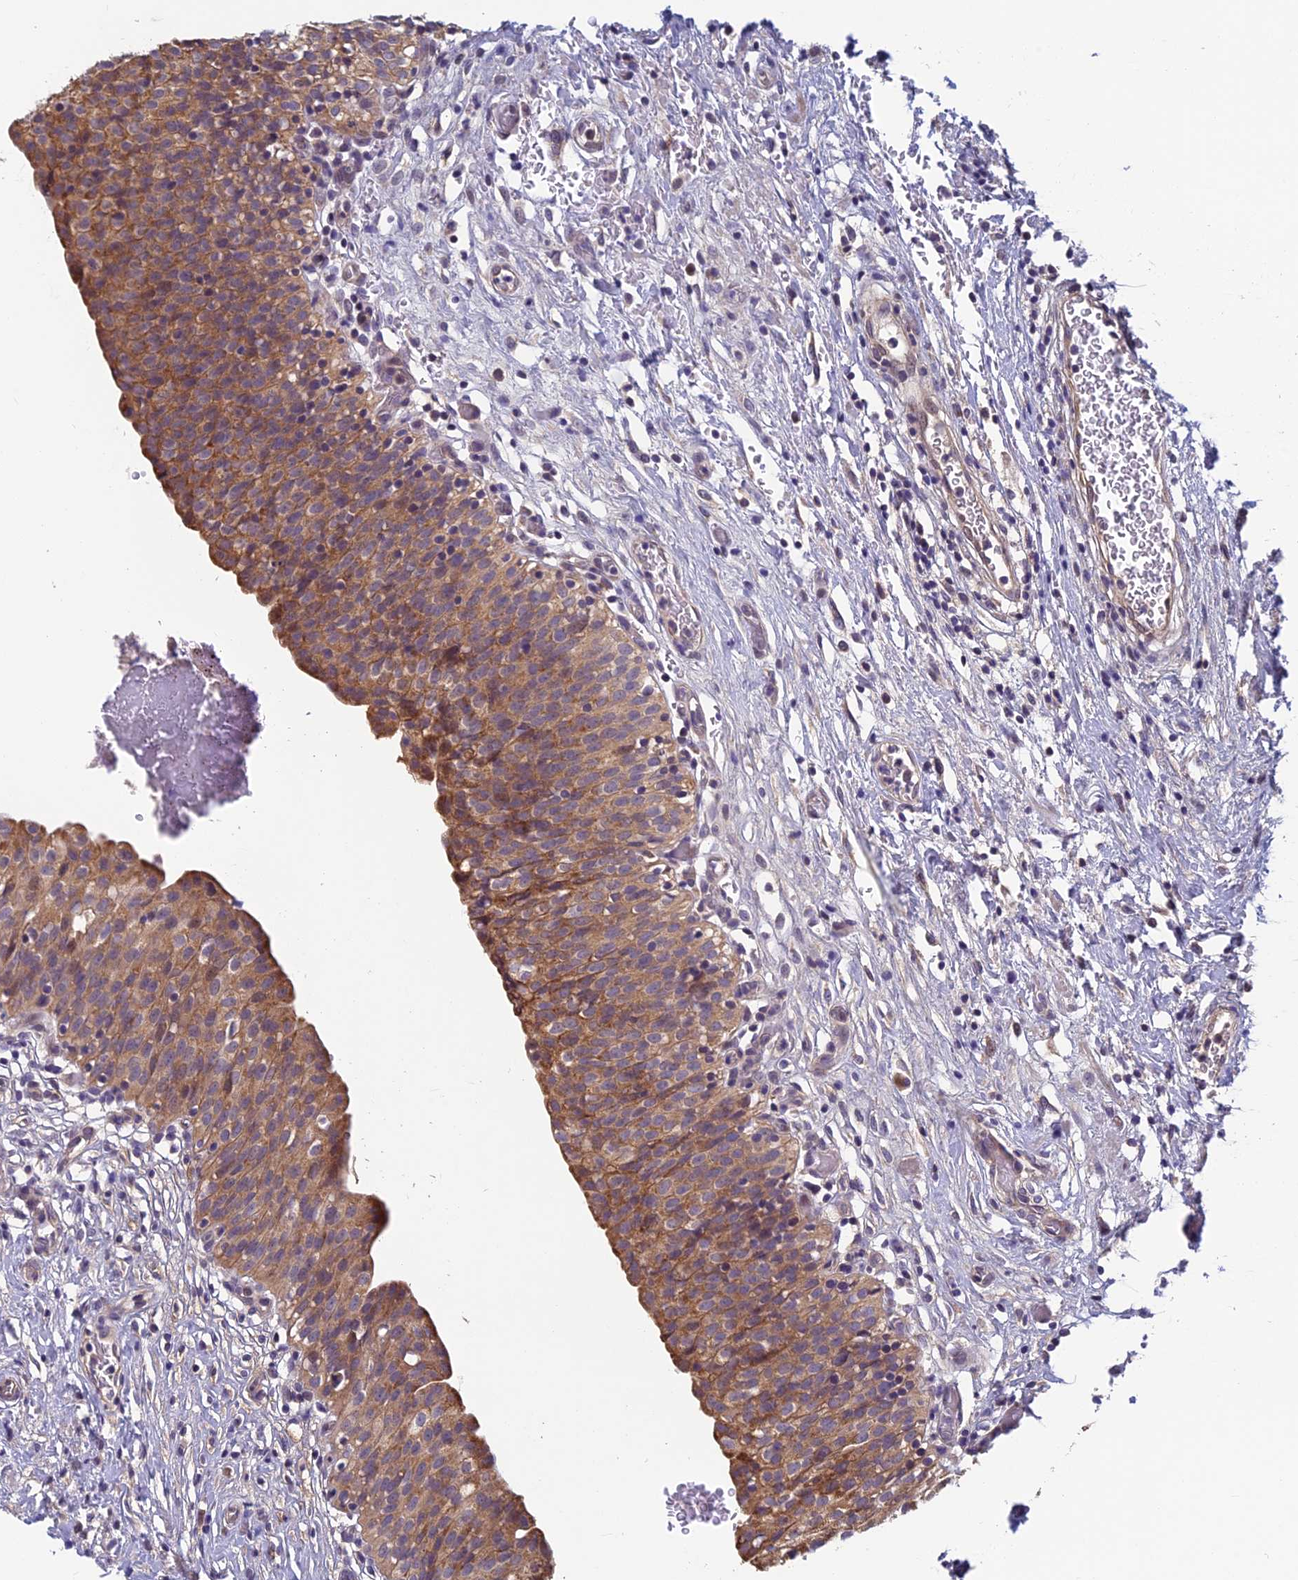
{"staining": {"intensity": "moderate", "quantity": ">75%", "location": "cytoplasmic/membranous"}, "tissue": "urinary bladder", "cell_type": "Urothelial cells", "image_type": "normal", "snomed": [{"axis": "morphology", "description": "Normal tissue, NOS"}, {"axis": "topography", "description": "Urinary bladder"}], "caption": "Urinary bladder stained with immunohistochemistry (IHC) reveals moderate cytoplasmic/membranous positivity in approximately >75% of urothelial cells.", "gene": "HECA", "patient": {"sex": "male", "age": 55}}